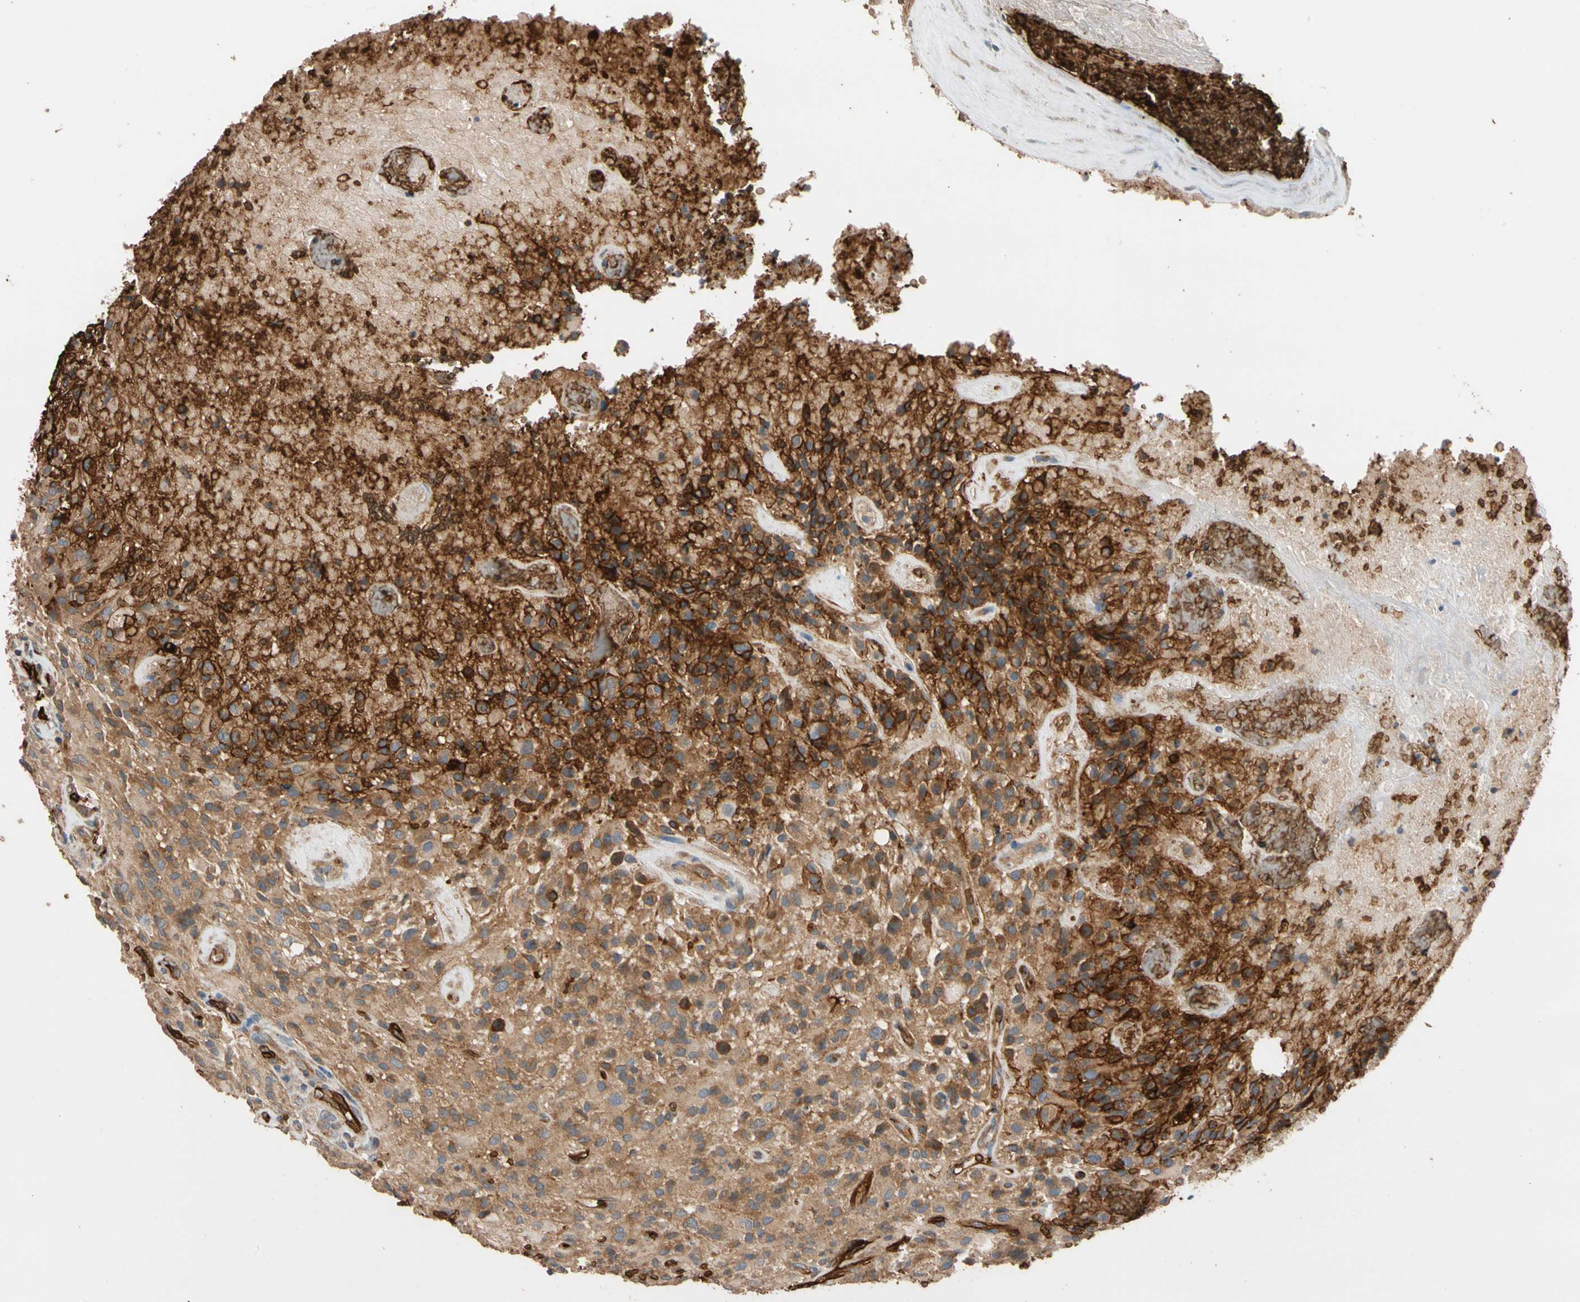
{"staining": {"intensity": "strong", "quantity": "25%-75%", "location": "cytoplasmic/membranous"}, "tissue": "glioma", "cell_type": "Tumor cells", "image_type": "cancer", "snomed": [{"axis": "morphology", "description": "Glioma, malignant, High grade"}, {"axis": "topography", "description": "Brain"}], "caption": "Tumor cells reveal high levels of strong cytoplasmic/membranous positivity in about 25%-75% of cells in human glioma.", "gene": "RIOK2", "patient": {"sex": "male", "age": 71}}